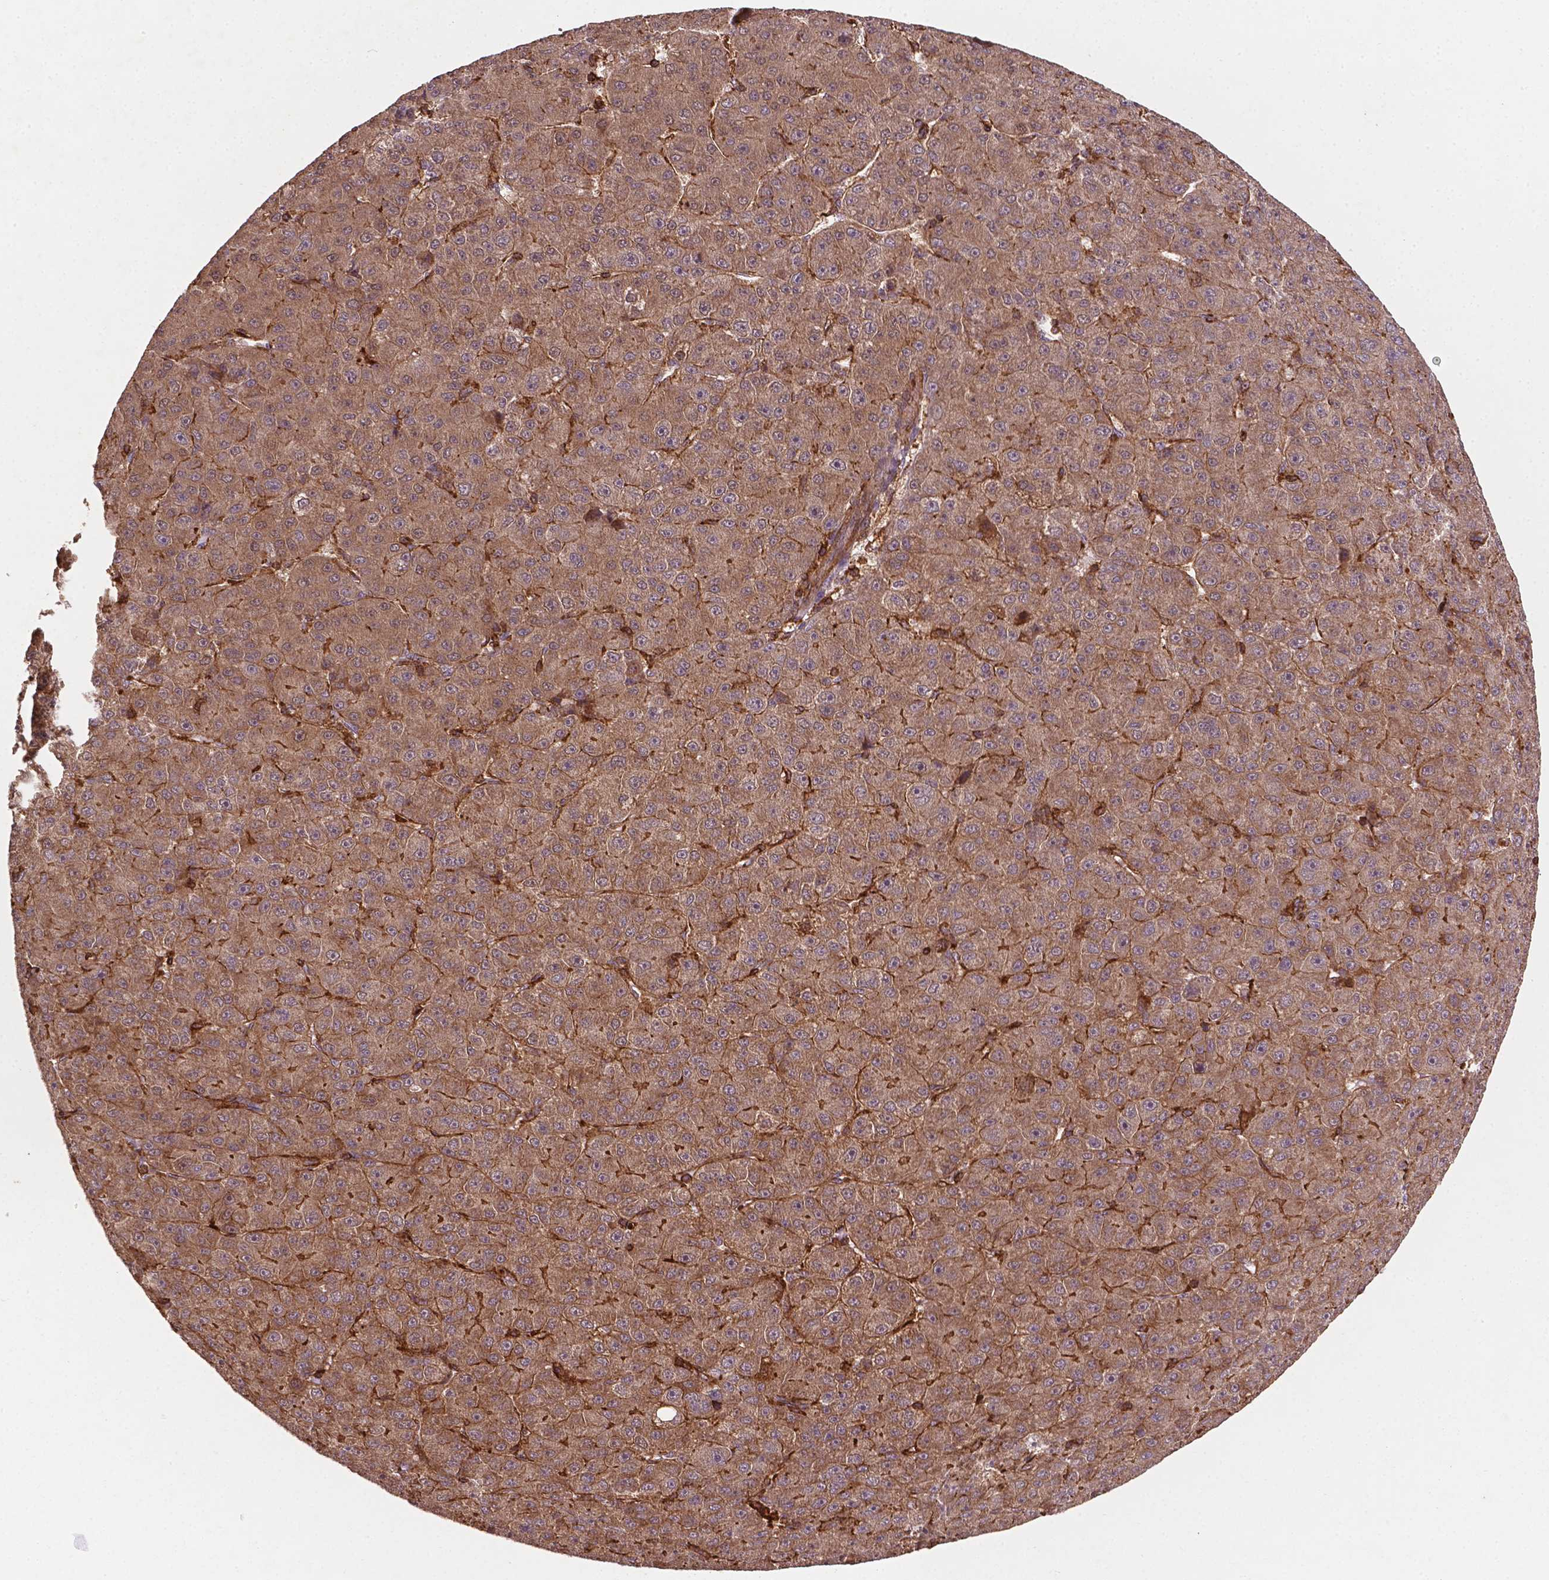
{"staining": {"intensity": "moderate", "quantity": ">75%", "location": "cytoplasmic/membranous"}, "tissue": "liver cancer", "cell_type": "Tumor cells", "image_type": "cancer", "snomed": [{"axis": "morphology", "description": "Carcinoma, Hepatocellular, NOS"}, {"axis": "topography", "description": "Liver"}], "caption": "The histopathology image displays immunohistochemical staining of liver hepatocellular carcinoma. There is moderate cytoplasmic/membranous staining is identified in about >75% of tumor cells.", "gene": "ZMYND19", "patient": {"sex": "male", "age": 67}}